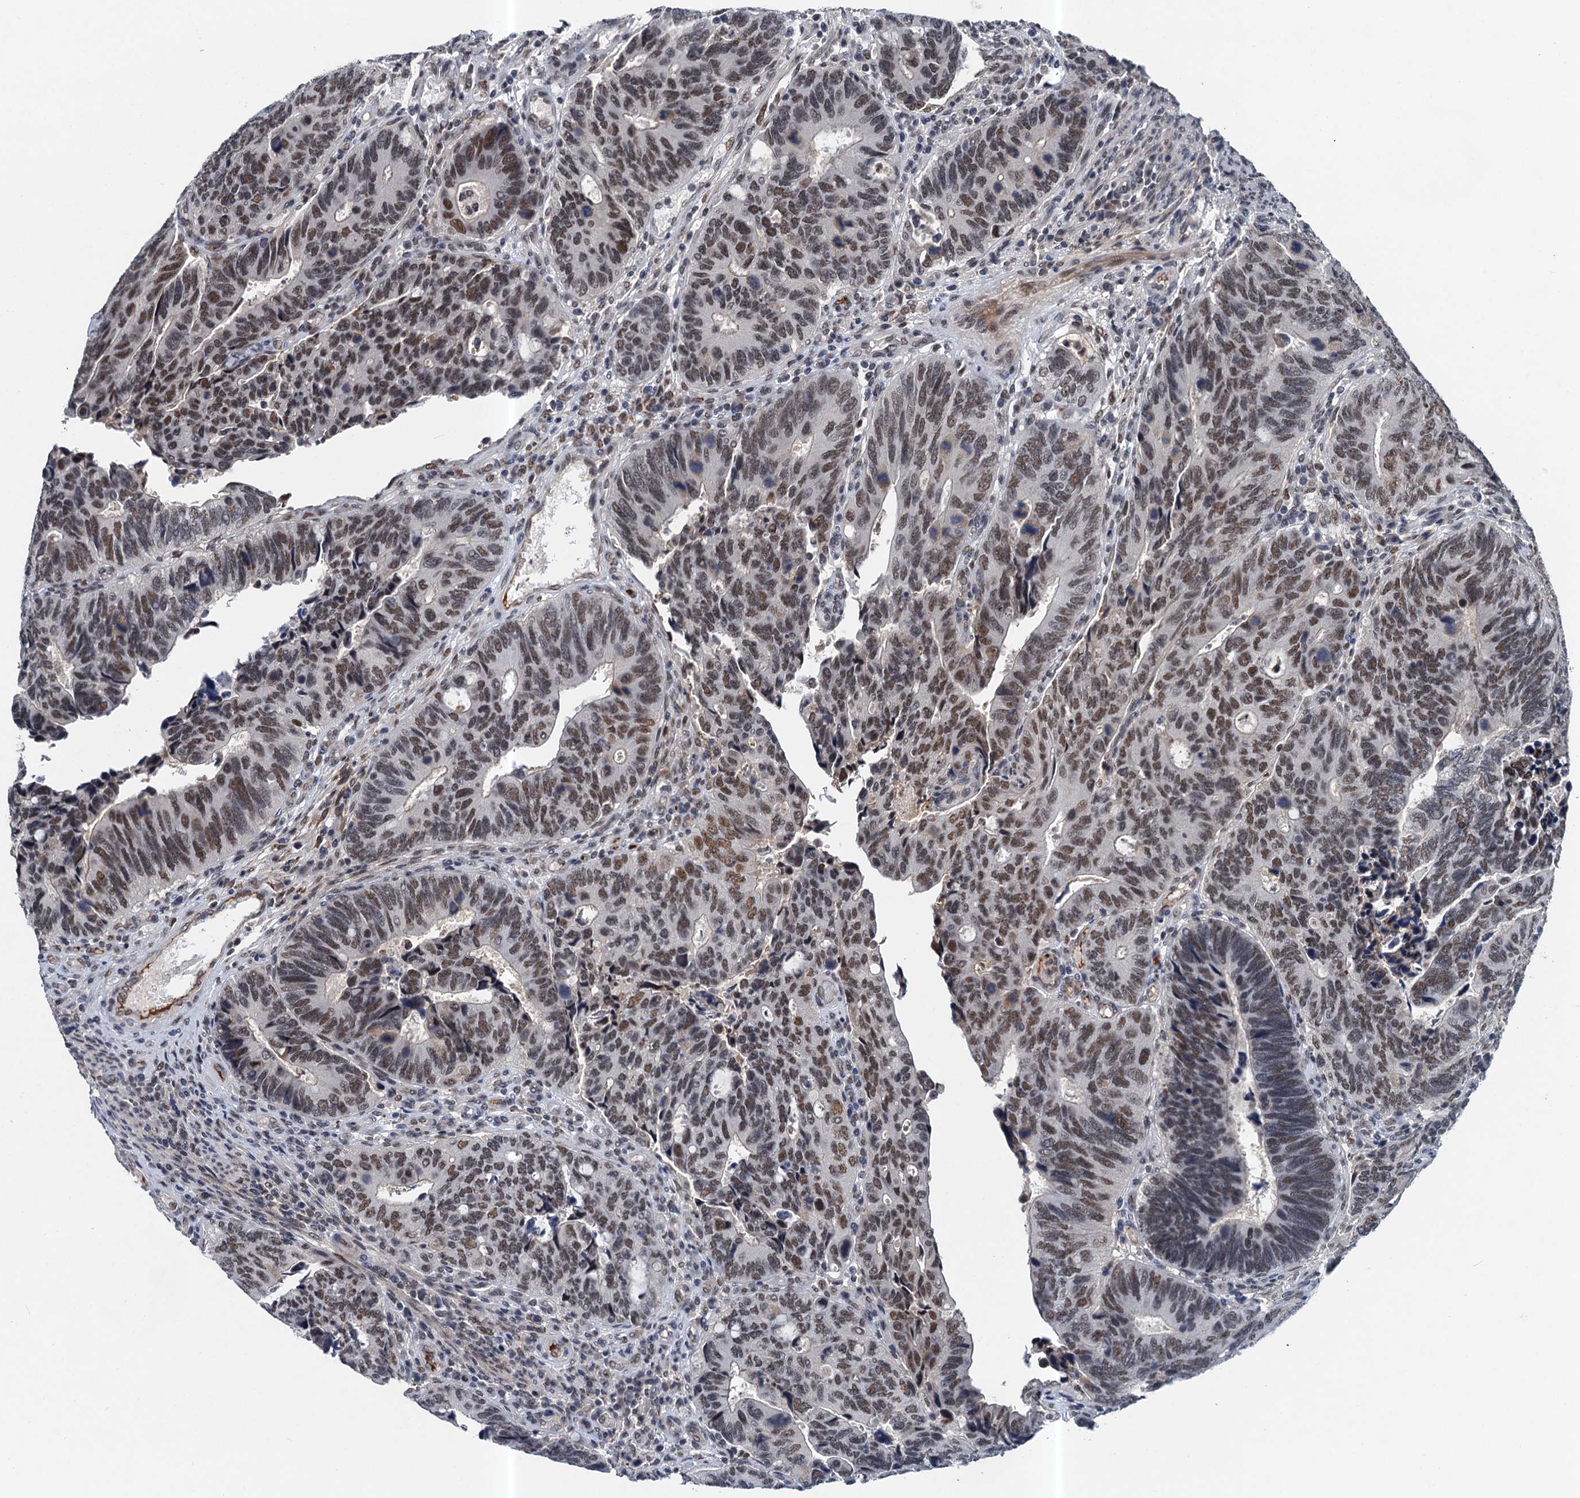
{"staining": {"intensity": "moderate", "quantity": "25%-75%", "location": "nuclear"}, "tissue": "colorectal cancer", "cell_type": "Tumor cells", "image_type": "cancer", "snomed": [{"axis": "morphology", "description": "Adenocarcinoma, NOS"}, {"axis": "topography", "description": "Colon"}], "caption": "DAB (3,3'-diaminobenzidine) immunohistochemical staining of human colorectal cancer (adenocarcinoma) demonstrates moderate nuclear protein expression in about 25%-75% of tumor cells.", "gene": "CSTF3", "patient": {"sex": "male", "age": 87}}